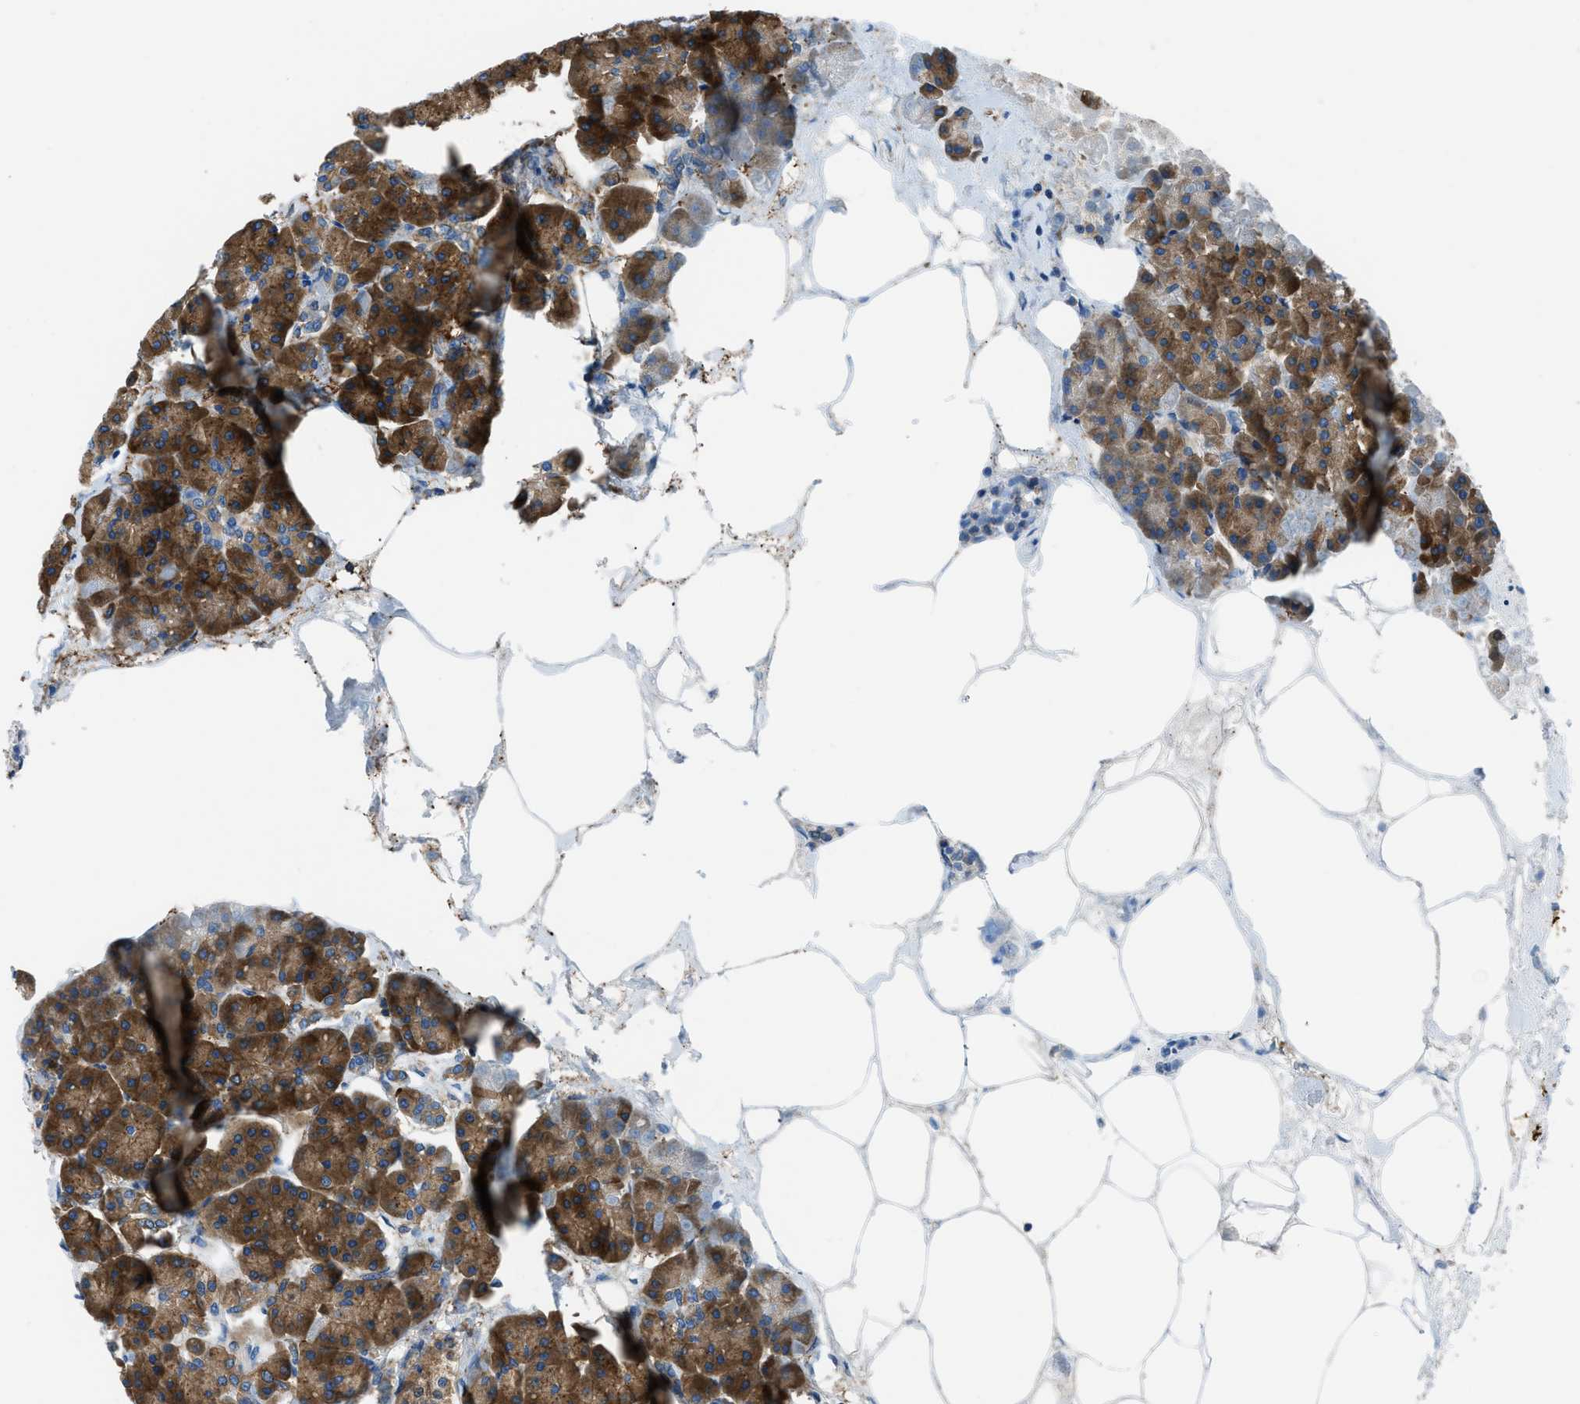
{"staining": {"intensity": "strong", "quantity": ">75%", "location": "cytoplasmic/membranous"}, "tissue": "pancreas", "cell_type": "Exocrine glandular cells", "image_type": "normal", "snomed": [{"axis": "morphology", "description": "Normal tissue, NOS"}, {"axis": "topography", "description": "Pancreas"}], "caption": "Exocrine glandular cells display high levels of strong cytoplasmic/membranous expression in about >75% of cells in benign pancreas.", "gene": "SARS1", "patient": {"sex": "female", "age": 70}}